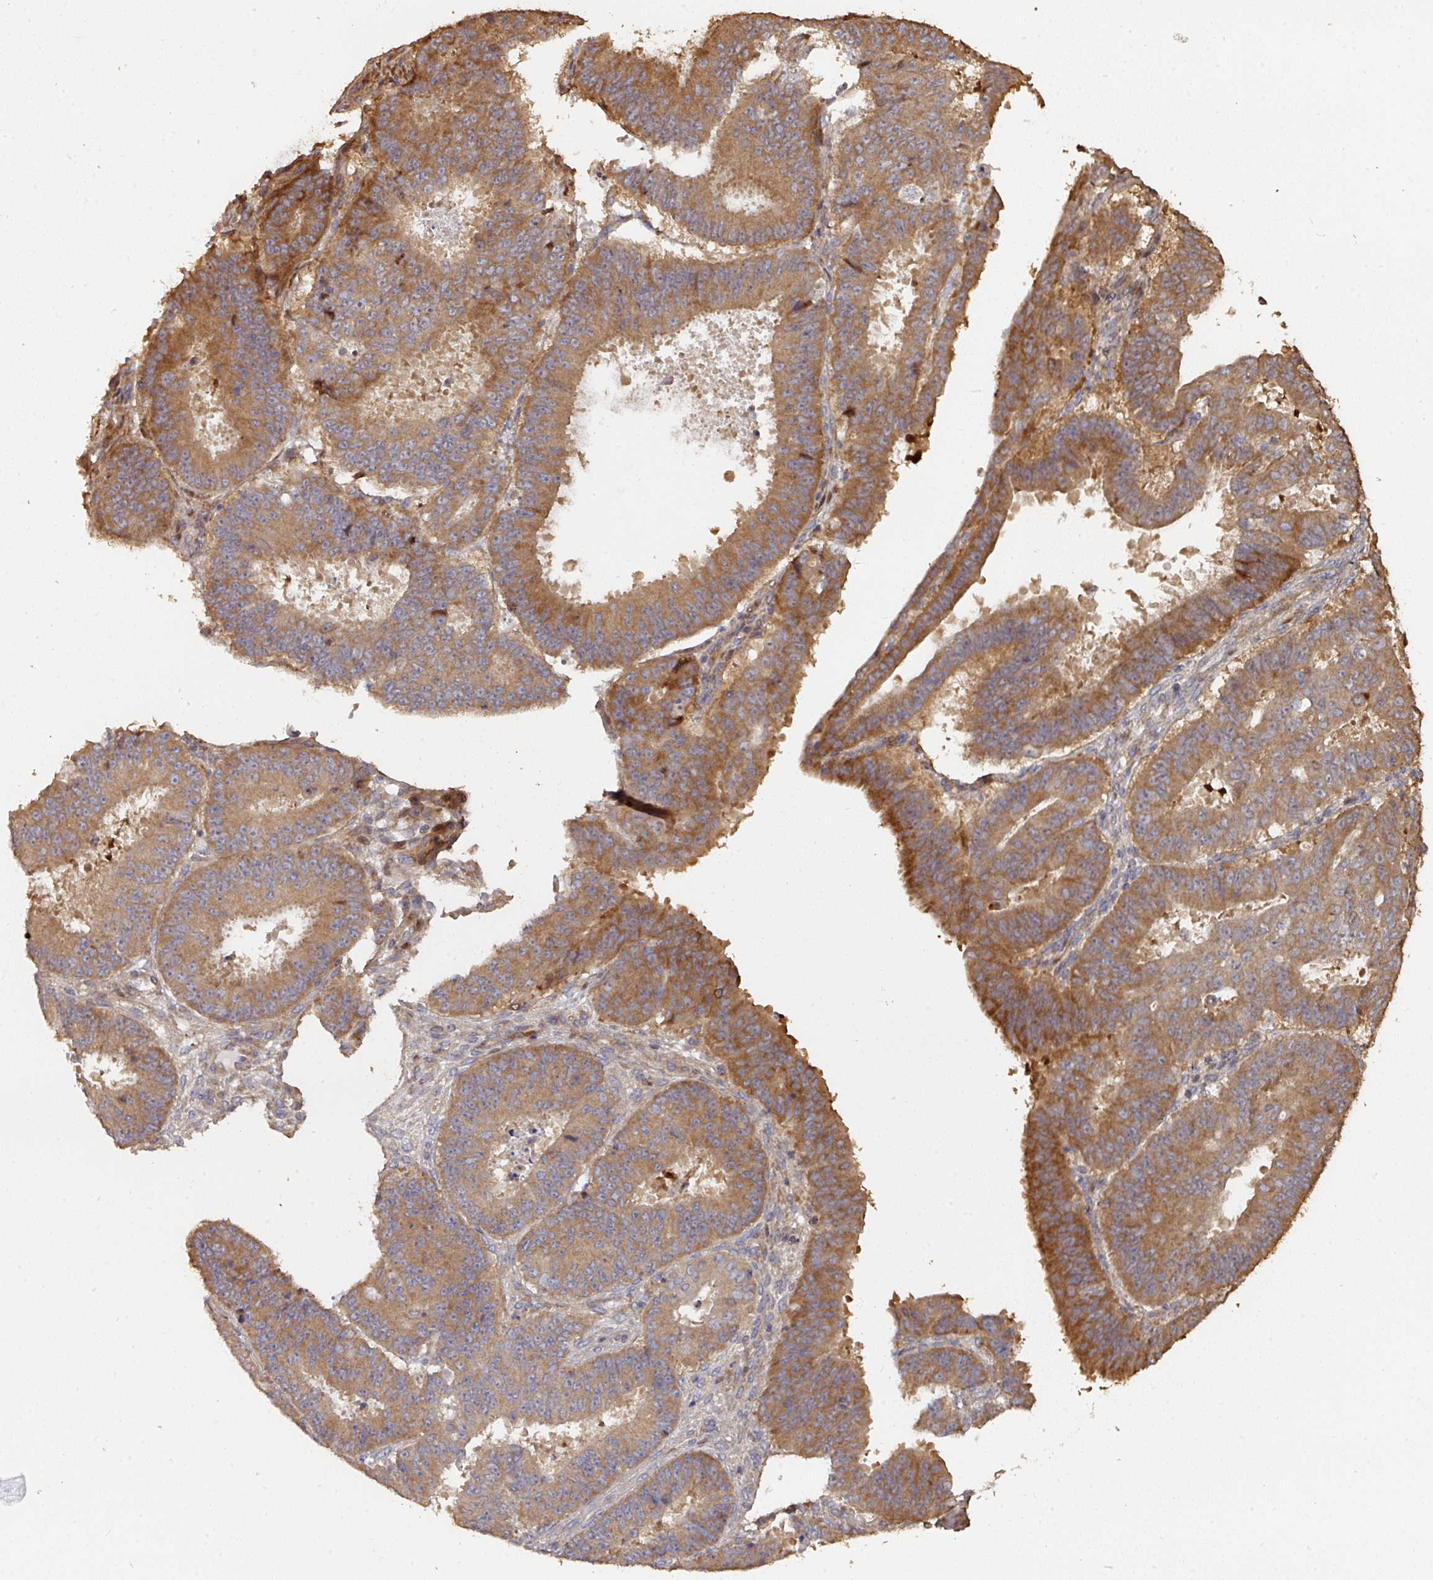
{"staining": {"intensity": "moderate", "quantity": ">75%", "location": "cytoplasmic/membranous"}, "tissue": "ovarian cancer", "cell_type": "Tumor cells", "image_type": "cancer", "snomed": [{"axis": "morphology", "description": "Carcinoma, endometroid"}, {"axis": "topography", "description": "Appendix"}, {"axis": "topography", "description": "Ovary"}], "caption": "Ovarian cancer (endometroid carcinoma) stained with a protein marker displays moderate staining in tumor cells.", "gene": "CA7", "patient": {"sex": "female", "age": 42}}